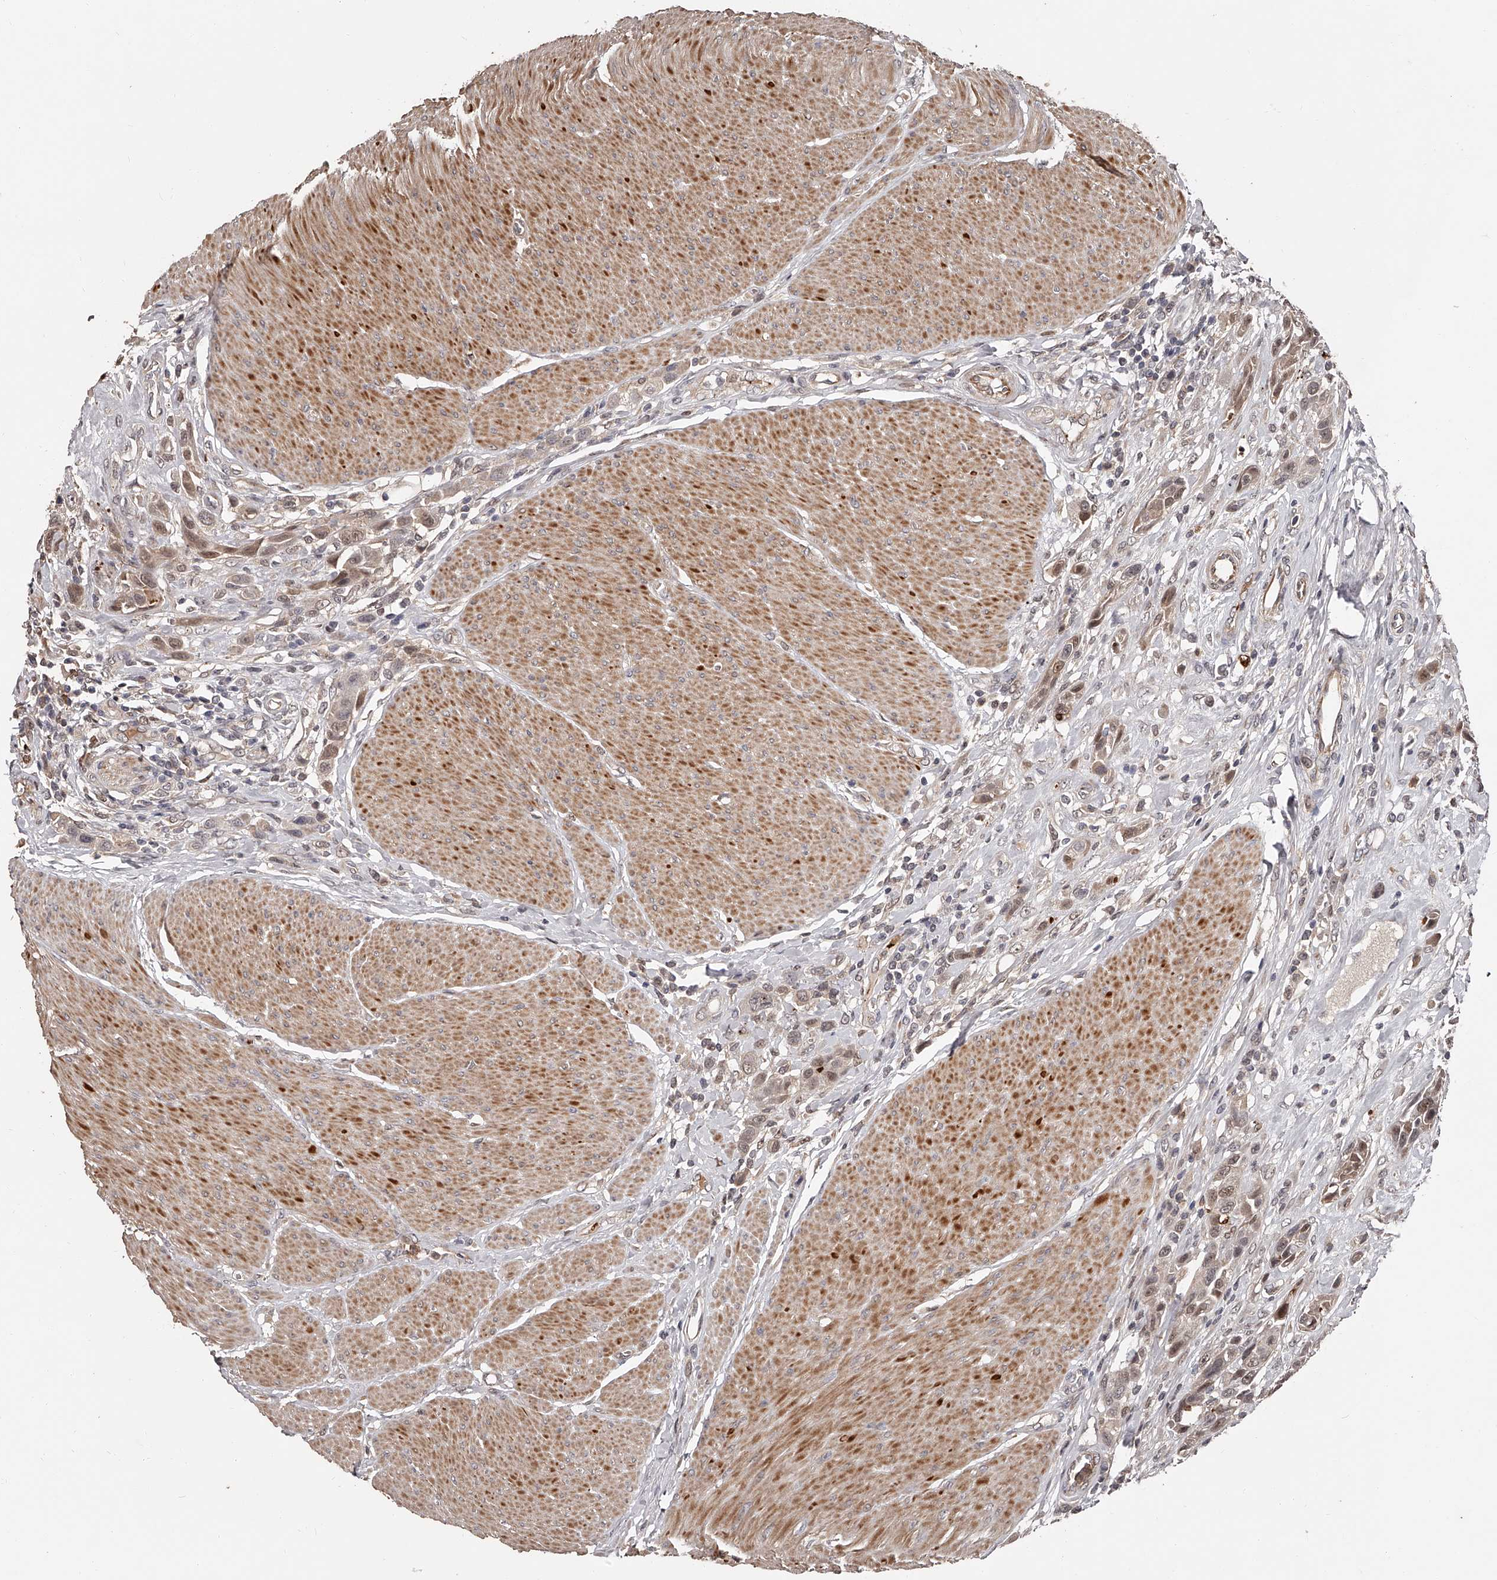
{"staining": {"intensity": "weak", "quantity": ">75%", "location": "cytoplasmic/membranous,nuclear"}, "tissue": "urothelial cancer", "cell_type": "Tumor cells", "image_type": "cancer", "snomed": [{"axis": "morphology", "description": "Urothelial carcinoma, High grade"}, {"axis": "topography", "description": "Urinary bladder"}], "caption": "Immunohistochemistry of human urothelial cancer exhibits low levels of weak cytoplasmic/membranous and nuclear expression in about >75% of tumor cells.", "gene": "URGCP", "patient": {"sex": "male", "age": 50}}